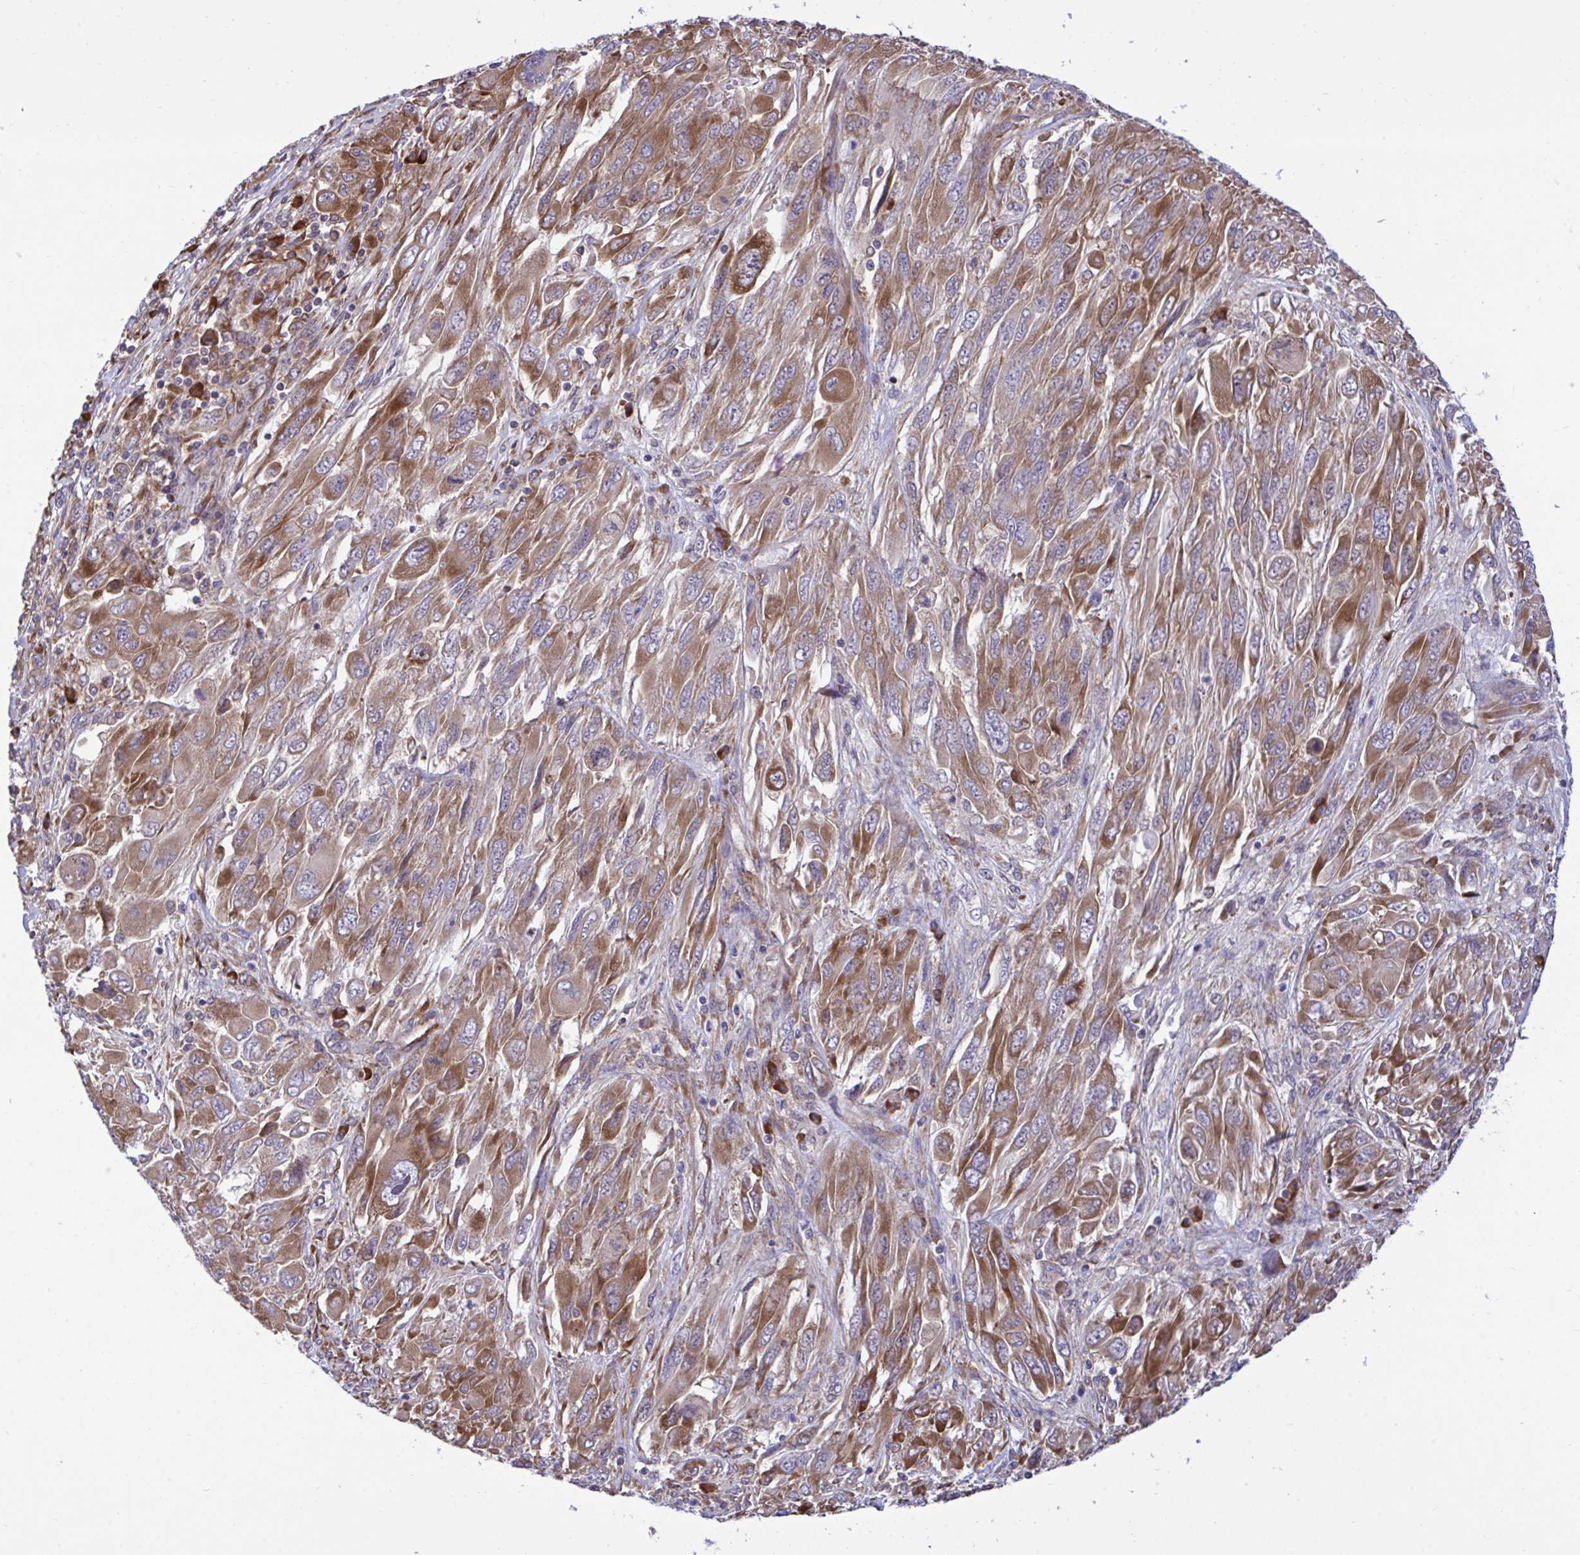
{"staining": {"intensity": "moderate", "quantity": ">75%", "location": "cytoplasmic/membranous"}, "tissue": "melanoma", "cell_type": "Tumor cells", "image_type": "cancer", "snomed": [{"axis": "morphology", "description": "Malignant melanoma, NOS"}, {"axis": "topography", "description": "Skin"}], "caption": "Malignant melanoma stained with a protein marker demonstrates moderate staining in tumor cells.", "gene": "RPS15", "patient": {"sex": "female", "age": 91}}